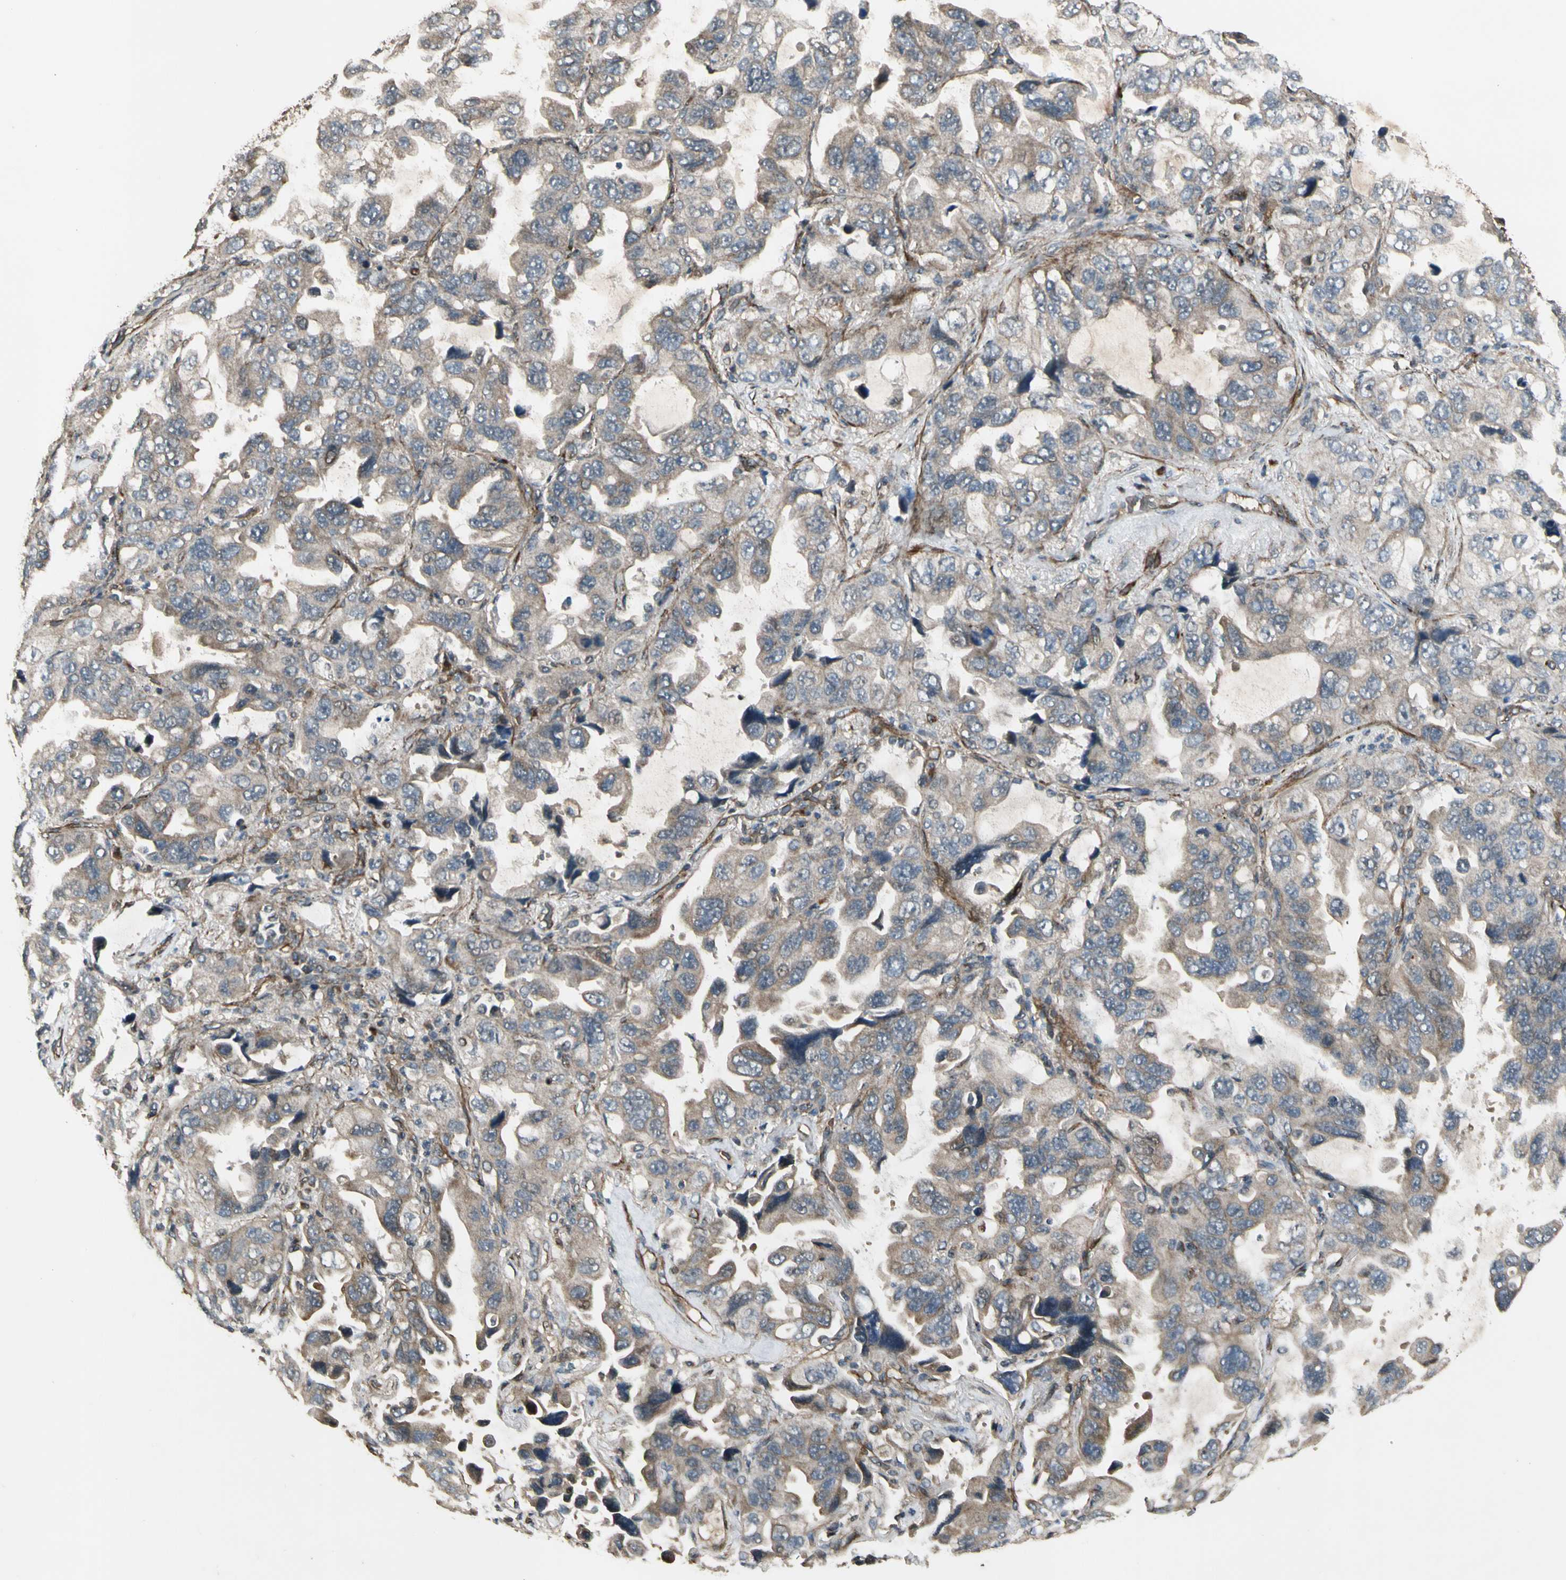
{"staining": {"intensity": "weak", "quantity": "25%-75%", "location": "cytoplasmic/membranous"}, "tissue": "lung cancer", "cell_type": "Tumor cells", "image_type": "cancer", "snomed": [{"axis": "morphology", "description": "Squamous cell carcinoma, NOS"}, {"axis": "topography", "description": "Lung"}], "caption": "Immunohistochemistry (IHC) micrograph of lung cancer (squamous cell carcinoma) stained for a protein (brown), which shows low levels of weak cytoplasmic/membranous expression in approximately 25%-75% of tumor cells.", "gene": "GCK", "patient": {"sex": "female", "age": 73}}